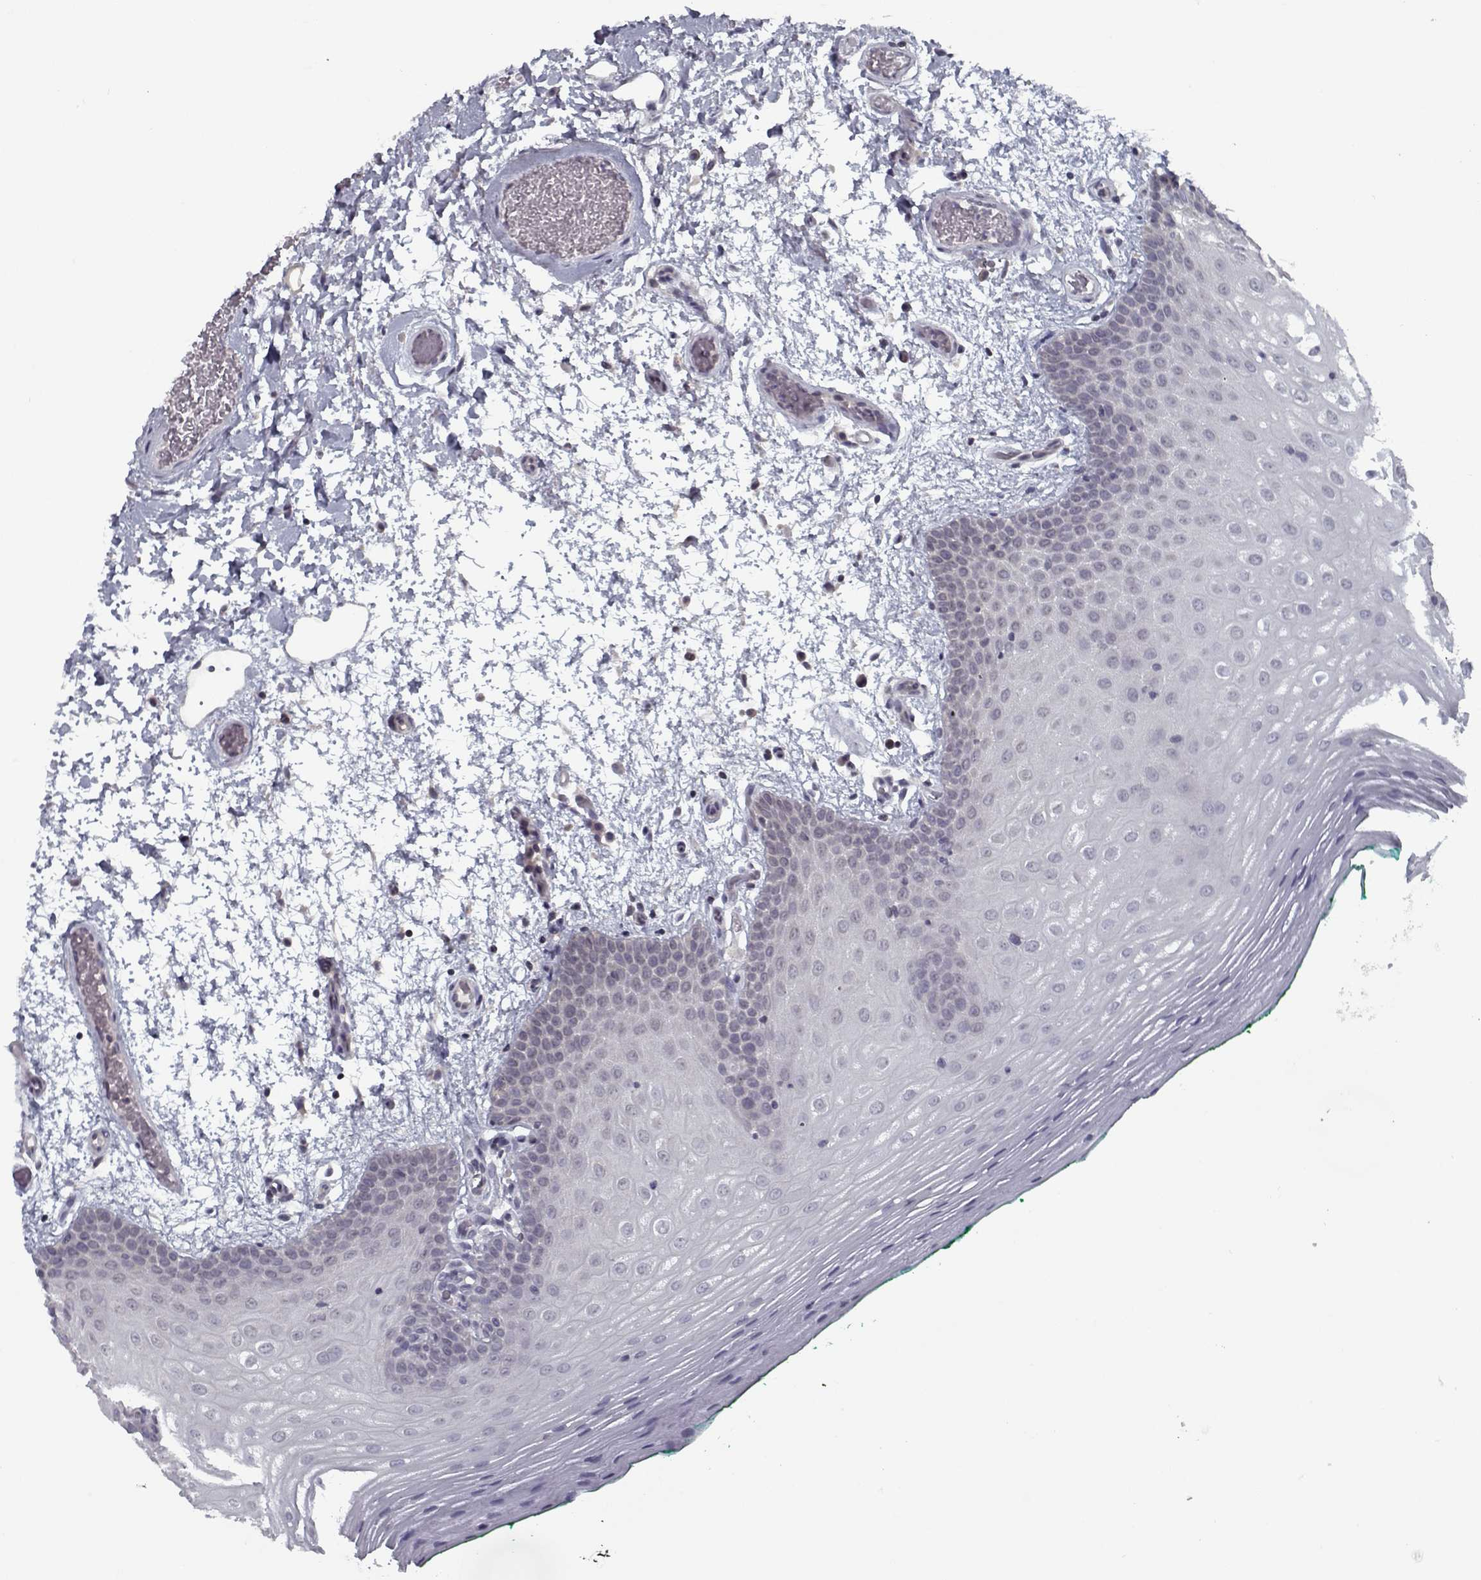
{"staining": {"intensity": "negative", "quantity": "none", "location": "none"}, "tissue": "oral mucosa", "cell_type": "Squamous epithelial cells", "image_type": "normal", "snomed": [{"axis": "morphology", "description": "Normal tissue, NOS"}, {"axis": "morphology", "description": "Squamous cell carcinoma, NOS"}, {"axis": "topography", "description": "Oral tissue"}, {"axis": "topography", "description": "Head-Neck"}], "caption": "Immunohistochemical staining of benign oral mucosa shows no significant positivity in squamous epithelial cells. (DAB immunohistochemistry with hematoxylin counter stain).", "gene": "TESPA1", "patient": {"sex": "male", "age": 78}}